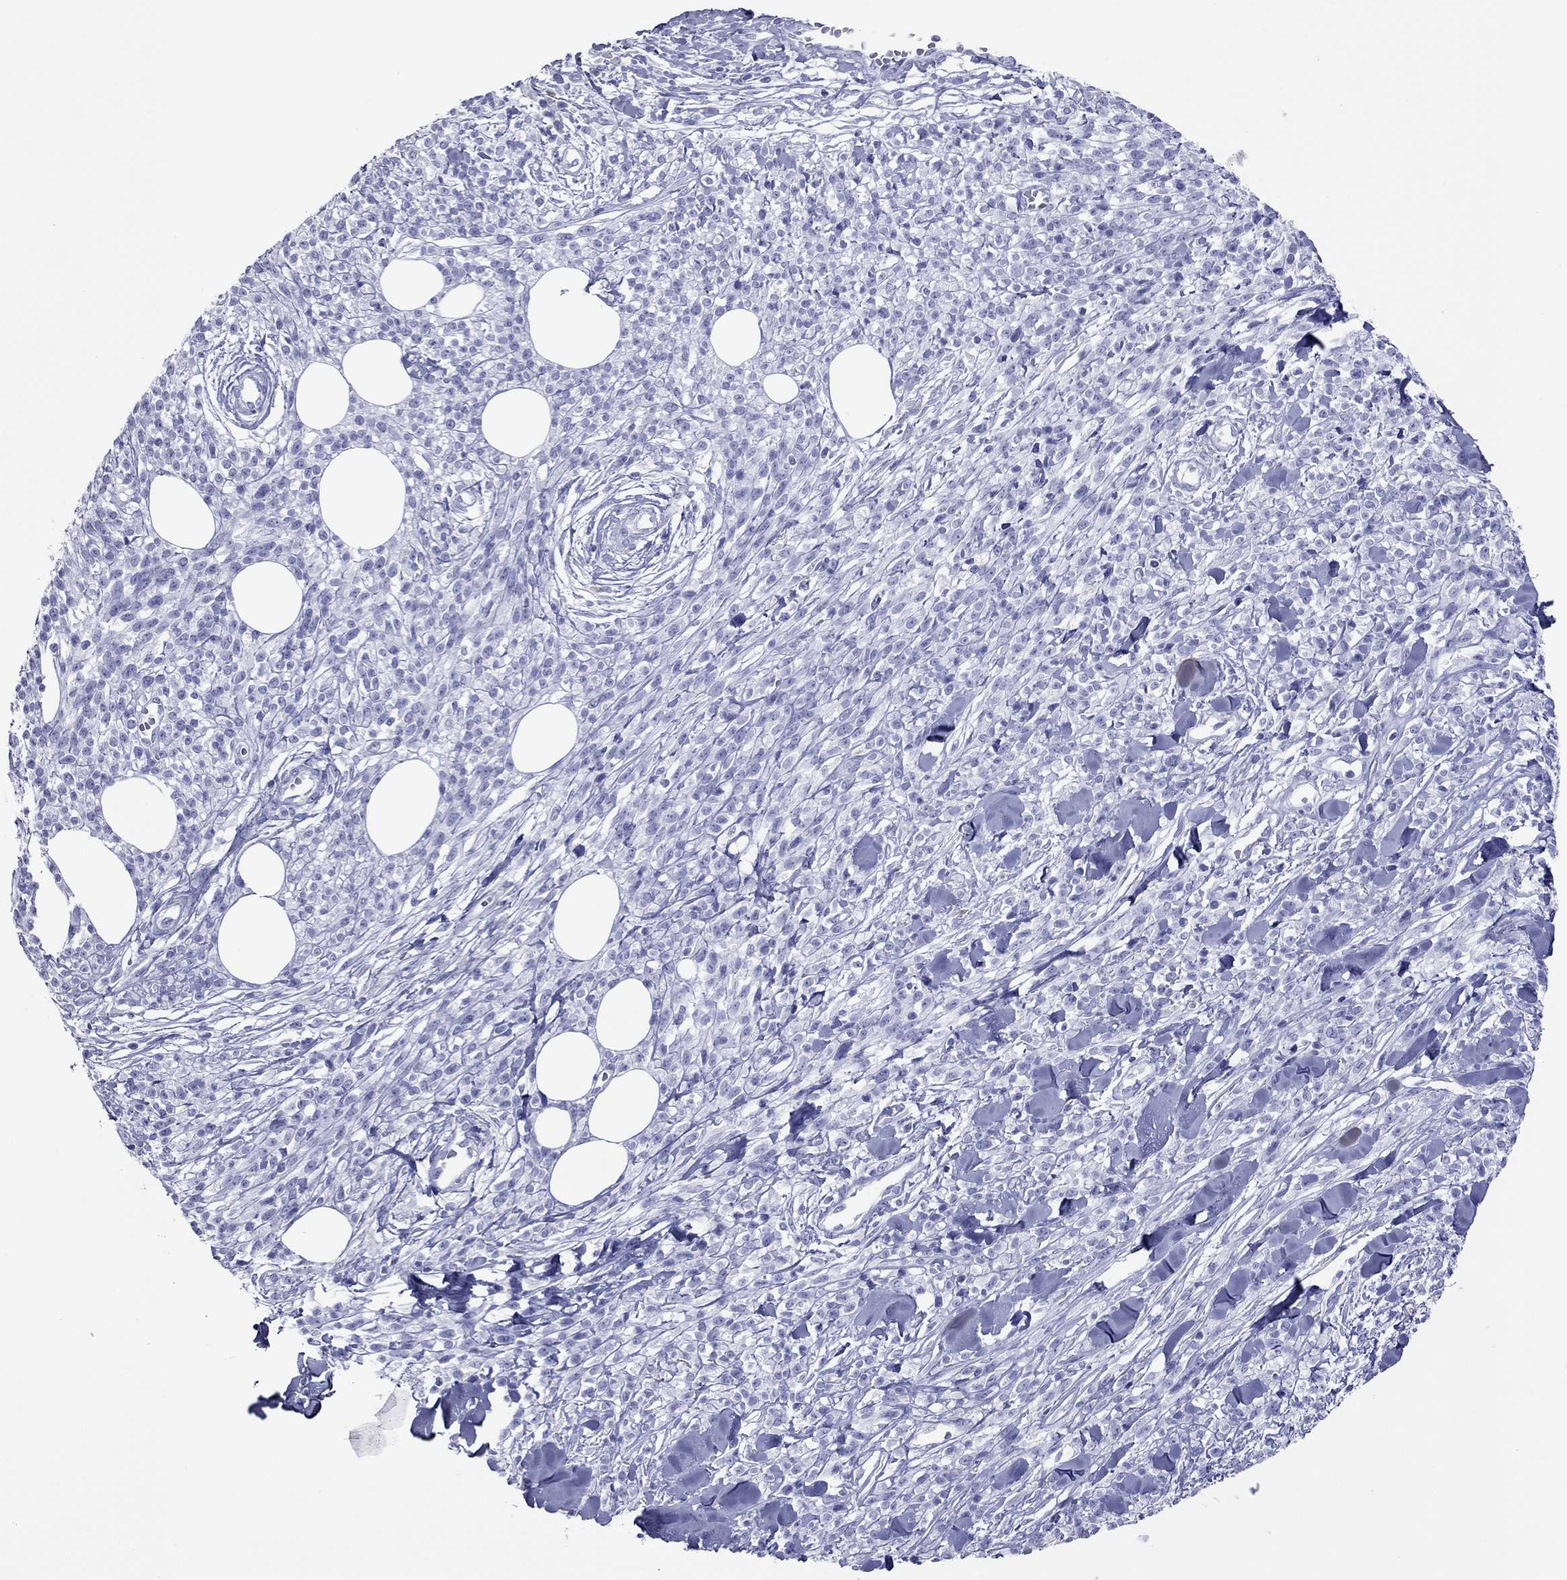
{"staining": {"intensity": "negative", "quantity": "none", "location": "none"}, "tissue": "melanoma", "cell_type": "Tumor cells", "image_type": "cancer", "snomed": [{"axis": "morphology", "description": "Malignant melanoma, NOS"}, {"axis": "topography", "description": "Skin"}, {"axis": "topography", "description": "Skin of trunk"}], "caption": "Immunohistochemistry (IHC) photomicrograph of human melanoma stained for a protein (brown), which reveals no positivity in tumor cells.", "gene": "VSIG10", "patient": {"sex": "male", "age": 74}}